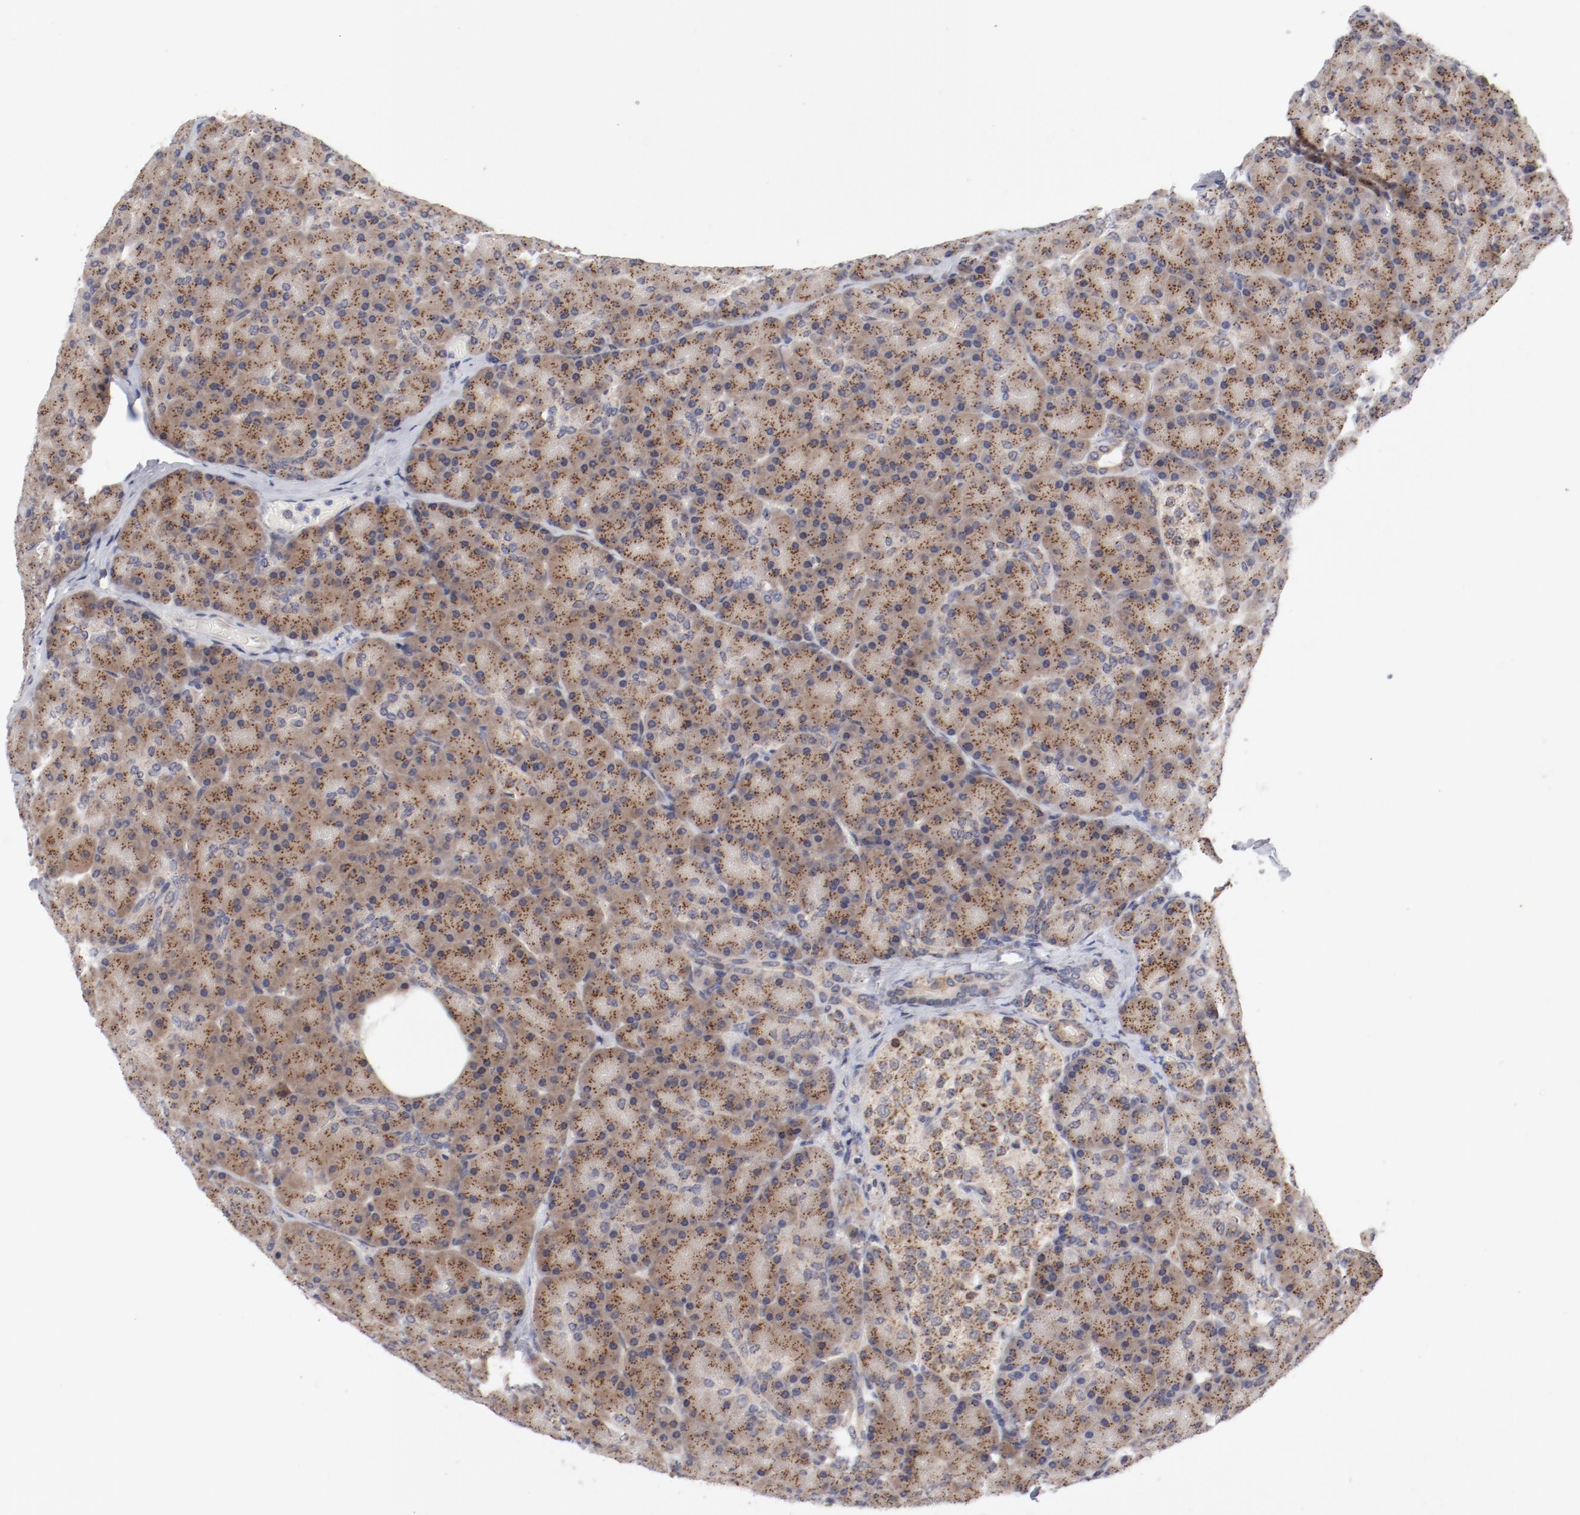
{"staining": {"intensity": "weak", "quantity": ">75%", "location": "cytoplasmic/membranous"}, "tissue": "pancreas", "cell_type": "Exocrine glandular cells", "image_type": "normal", "snomed": [{"axis": "morphology", "description": "Normal tissue, NOS"}, {"axis": "topography", "description": "Pancreas"}], "caption": "Immunohistochemistry photomicrograph of normal human pancreas stained for a protein (brown), which shows low levels of weak cytoplasmic/membranous staining in approximately >75% of exocrine glandular cells.", "gene": "RPL12", "patient": {"sex": "female", "age": 43}}